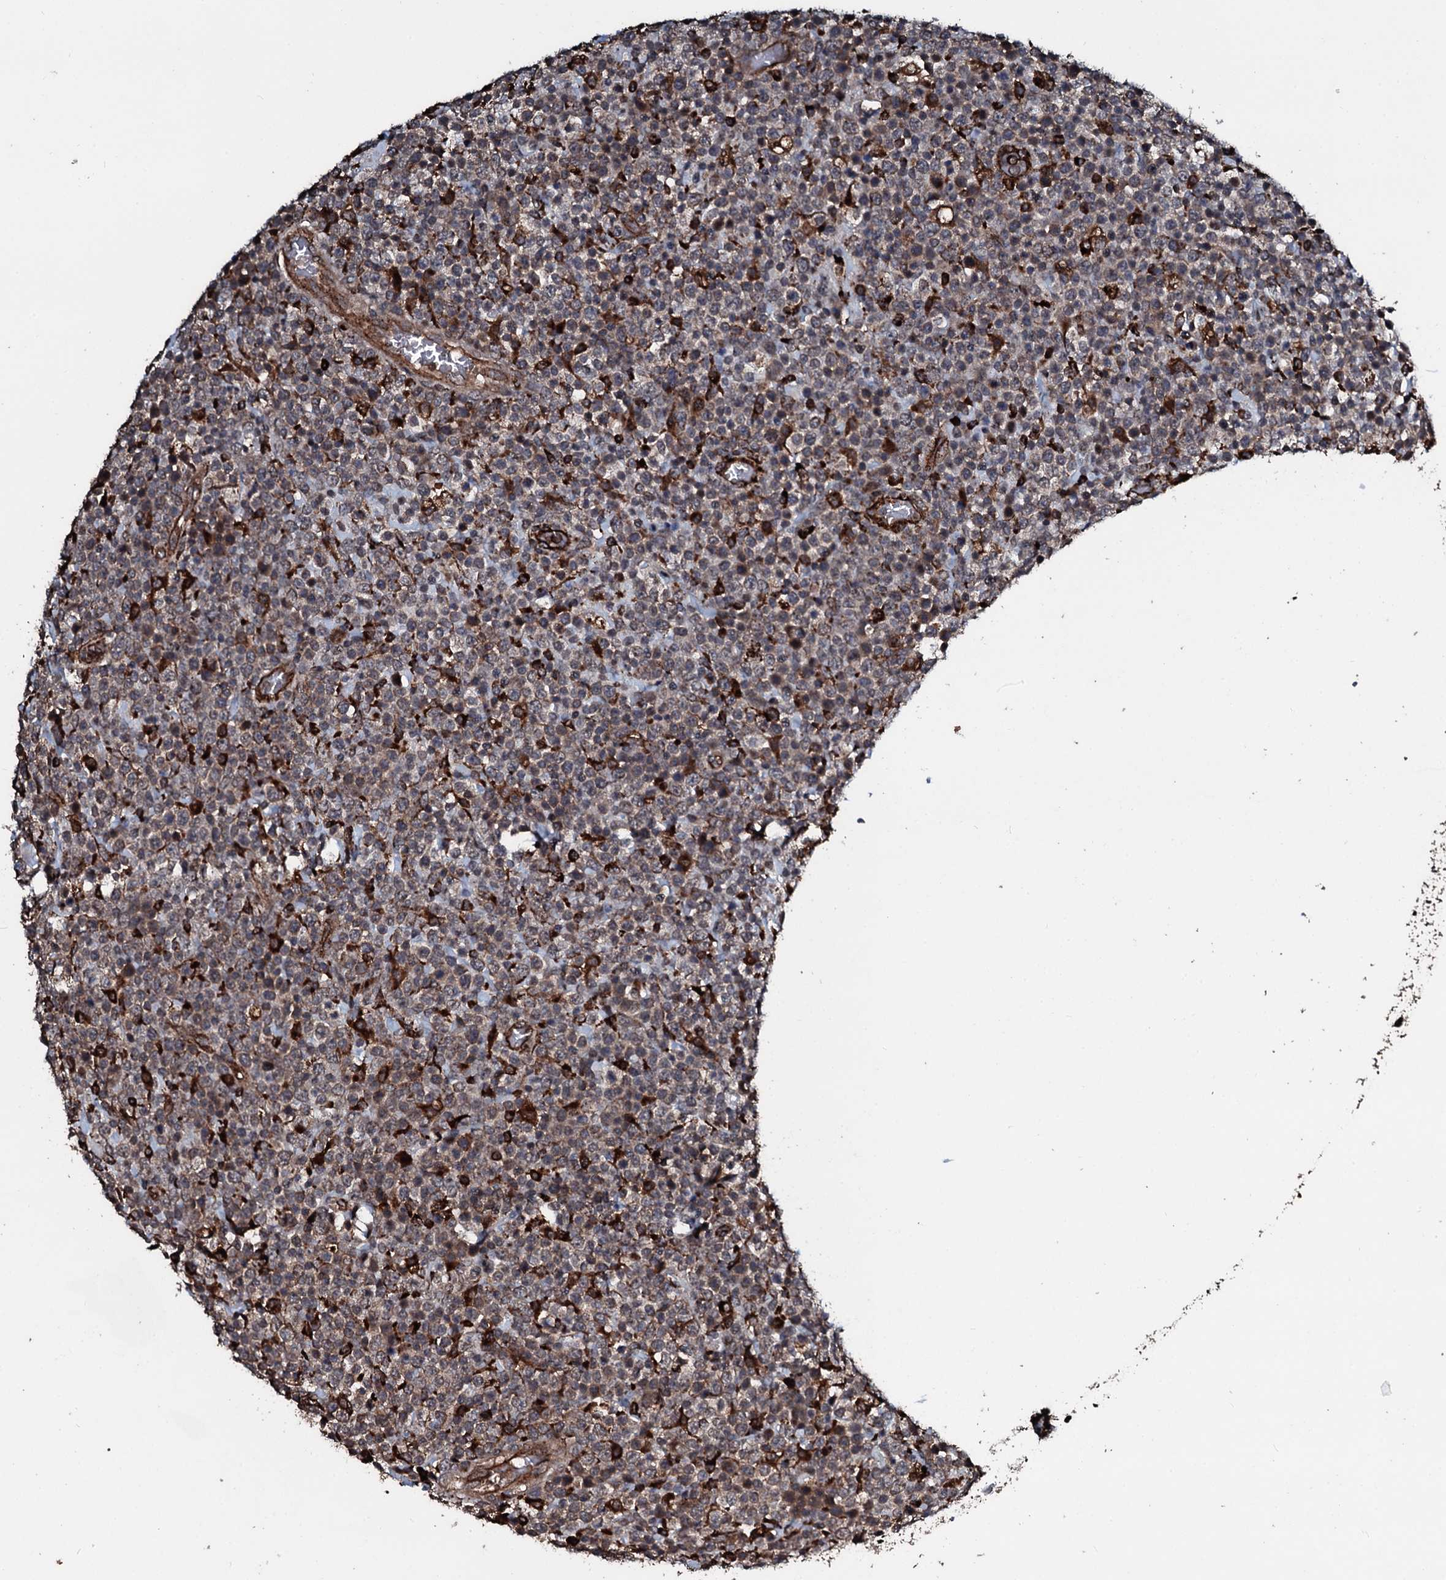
{"staining": {"intensity": "weak", "quantity": ">75%", "location": "cytoplasmic/membranous"}, "tissue": "lymphoma", "cell_type": "Tumor cells", "image_type": "cancer", "snomed": [{"axis": "morphology", "description": "Malignant lymphoma, non-Hodgkin's type, High grade"}, {"axis": "topography", "description": "Colon"}], "caption": "The image reveals a brown stain indicating the presence of a protein in the cytoplasmic/membranous of tumor cells in high-grade malignant lymphoma, non-Hodgkin's type.", "gene": "TPGS2", "patient": {"sex": "female", "age": 53}}